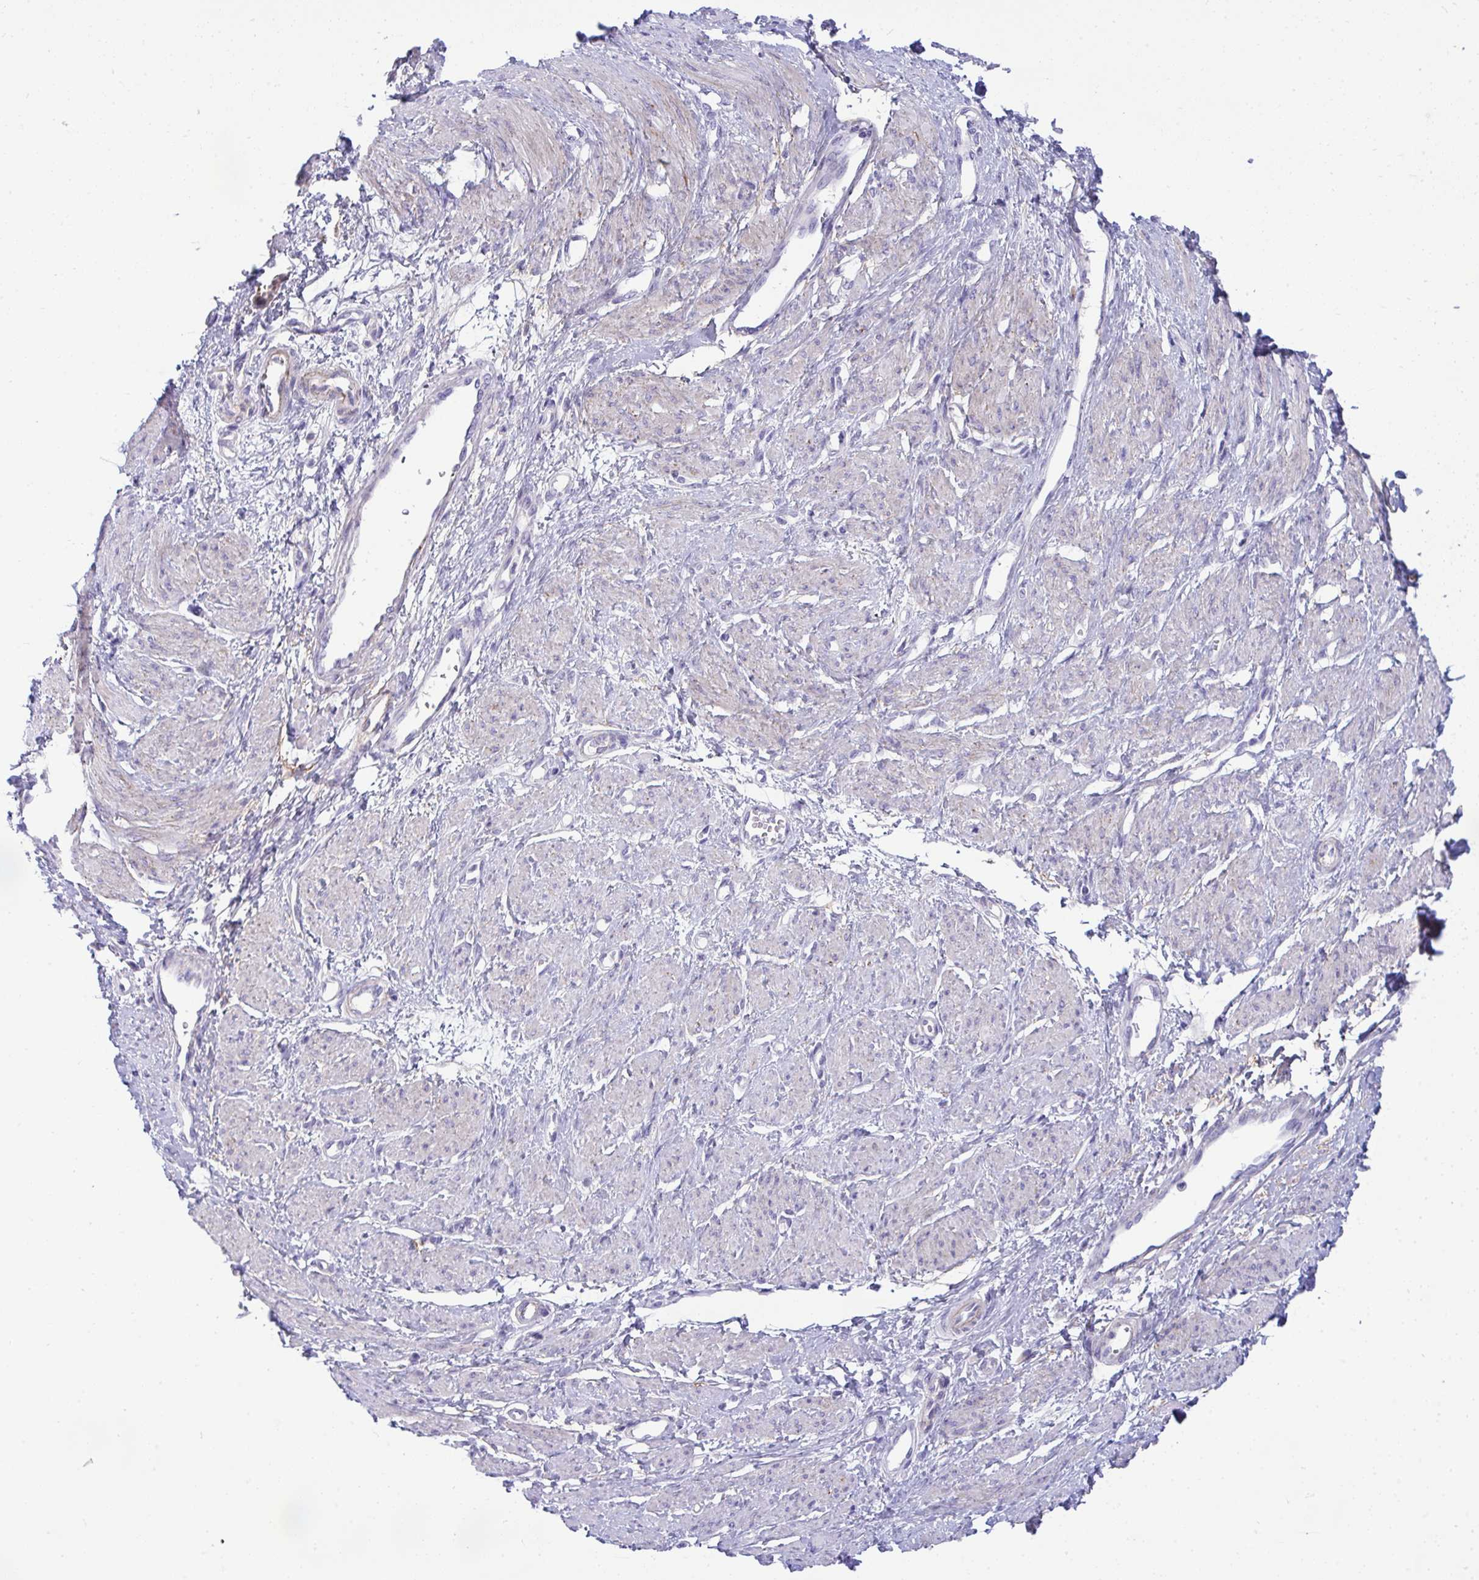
{"staining": {"intensity": "negative", "quantity": "none", "location": "none"}, "tissue": "smooth muscle", "cell_type": "Smooth muscle cells", "image_type": "normal", "snomed": [{"axis": "morphology", "description": "Normal tissue, NOS"}, {"axis": "topography", "description": "Smooth muscle"}, {"axis": "topography", "description": "Uterus"}], "caption": "The immunohistochemistry histopathology image has no significant expression in smooth muscle cells of smooth muscle.", "gene": "PIGZ", "patient": {"sex": "female", "age": 39}}